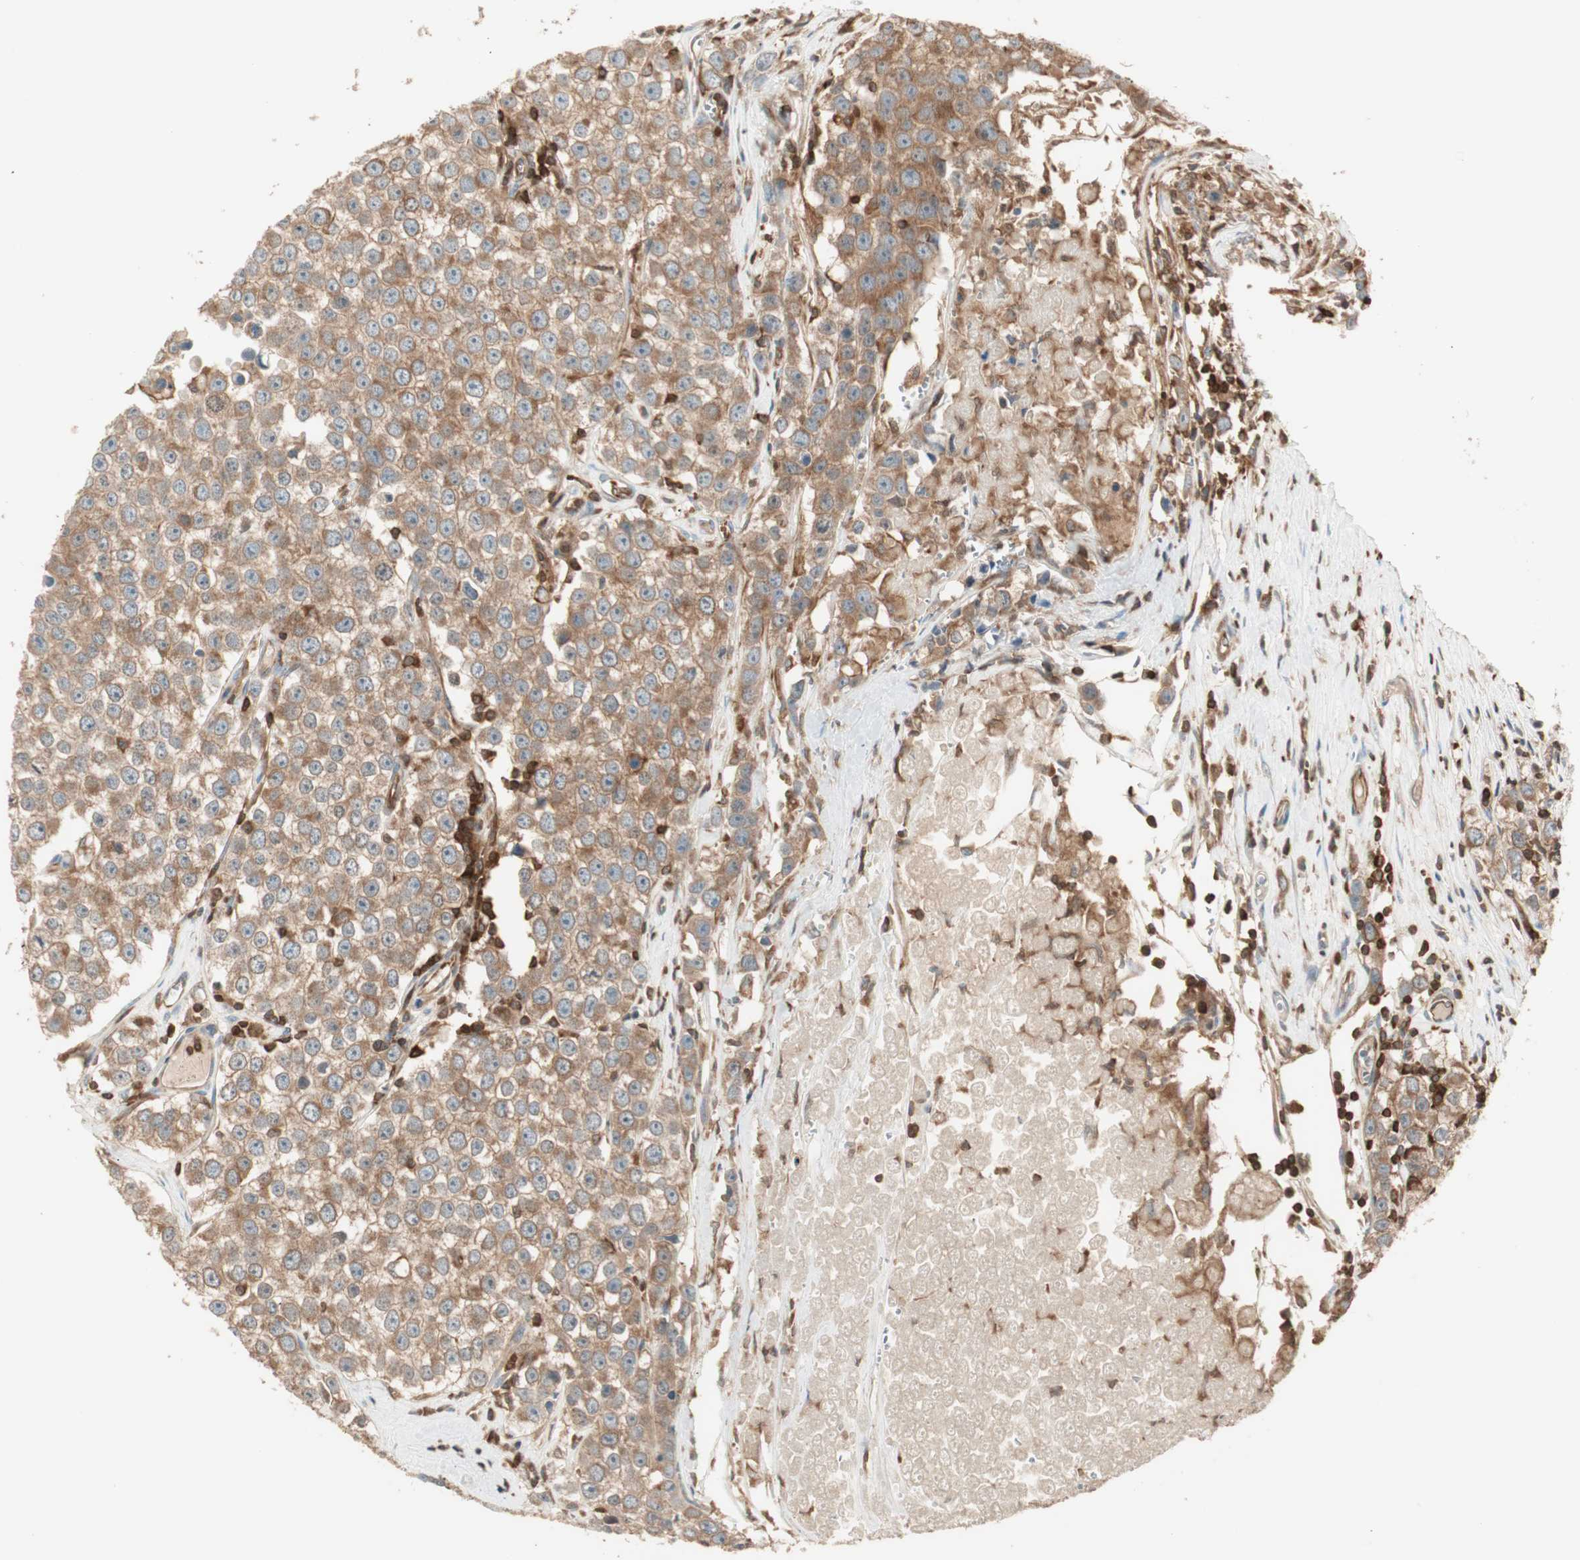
{"staining": {"intensity": "moderate", "quantity": ">75%", "location": "cytoplasmic/membranous"}, "tissue": "testis cancer", "cell_type": "Tumor cells", "image_type": "cancer", "snomed": [{"axis": "morphology", "description": "Seminoma, NOS"}, {"axis": "morphology", "description": "Carcinoma, Embryonal, NOS"}, {"axis": "topography", "description": "Testis"}], "caption": "Tumor cells show medium levels of moderate cytoplasmic/membranous staining in approximately >75% of cells in human testis embryonal carcinoma.", "gene": "CRLF3", "patient": {"sex": "male", "age": 52}}